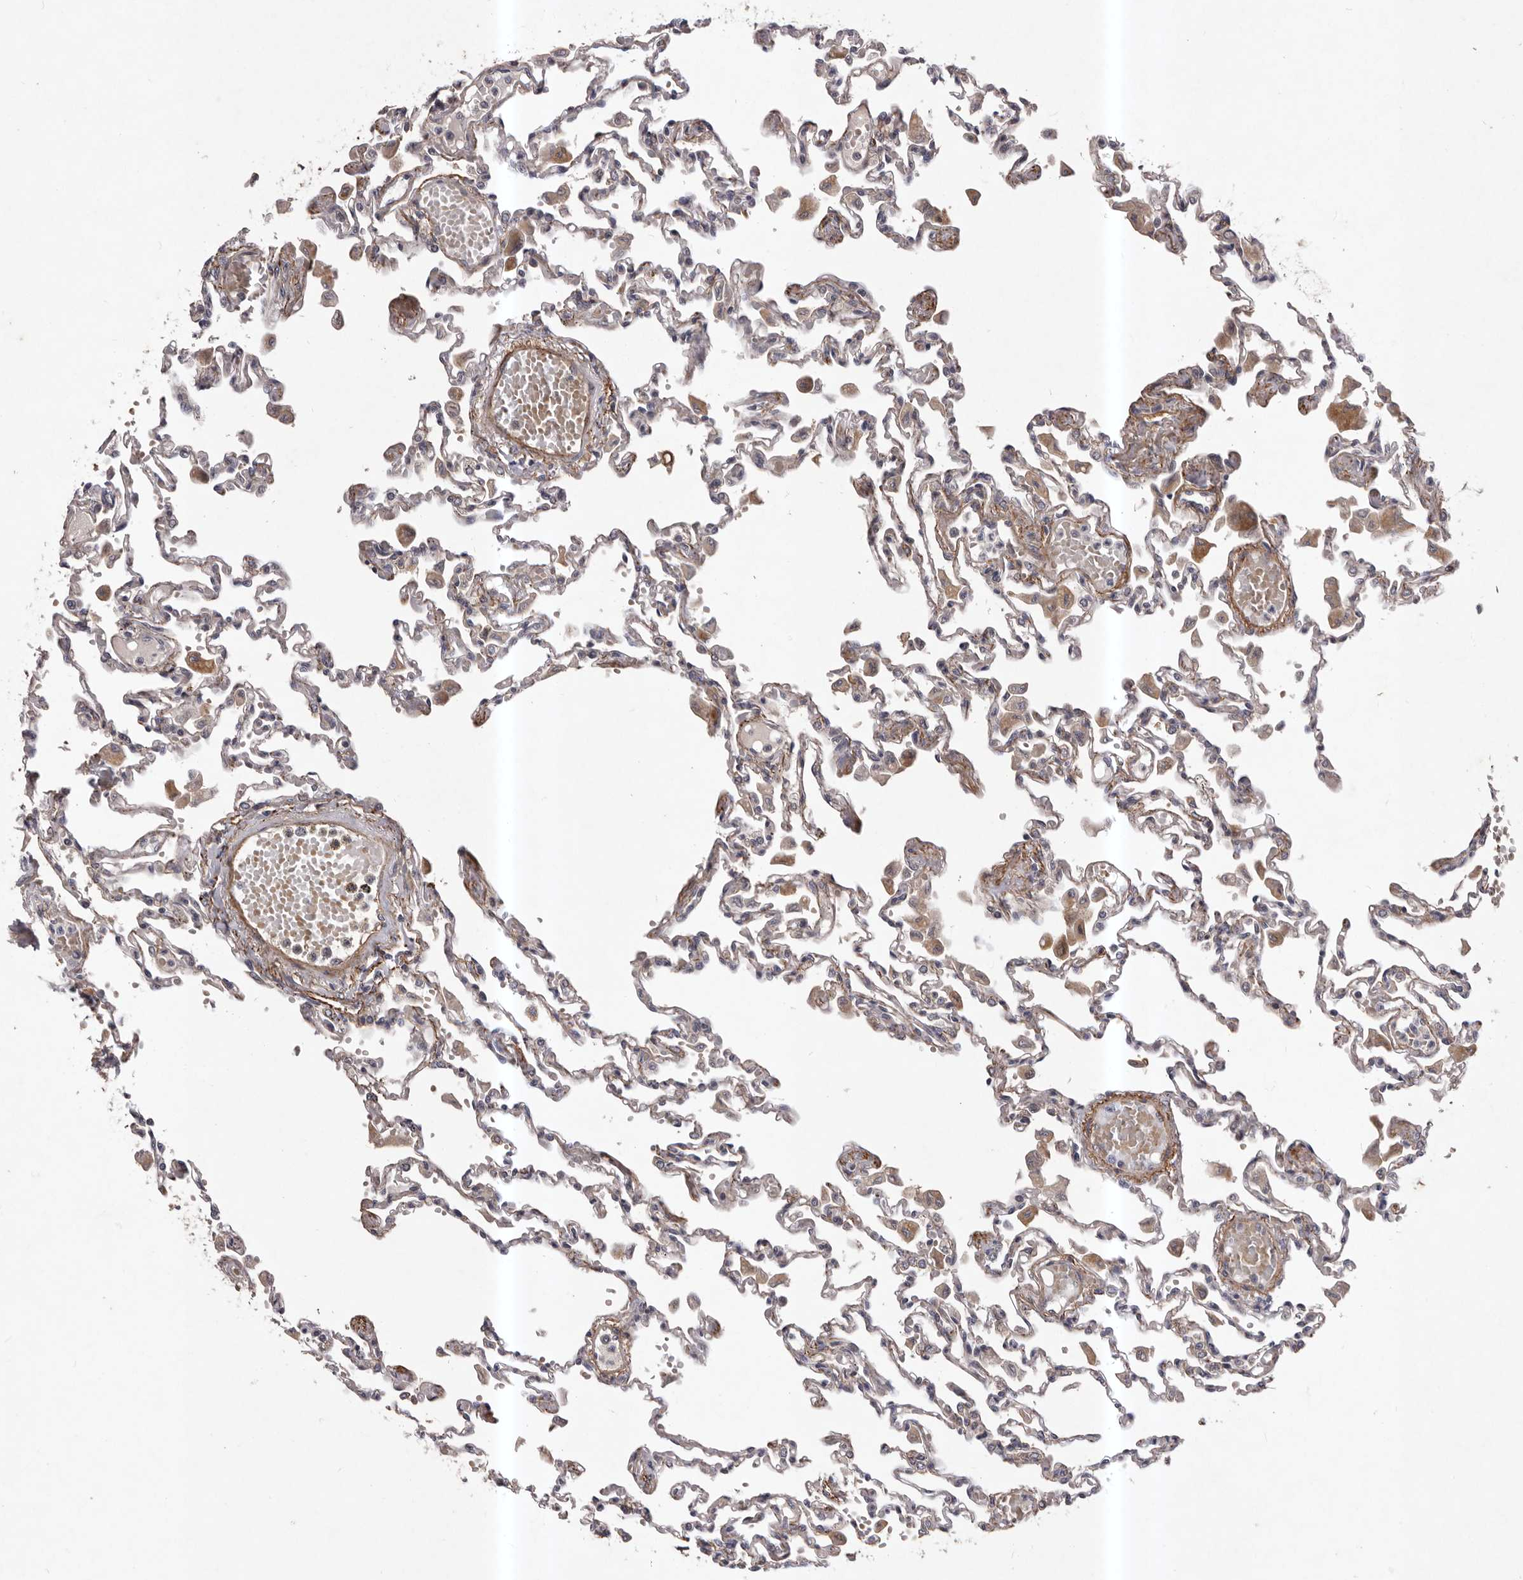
{"staining": {"intensity": "weak", "quantity": "<25%", "location": "cytoplasmic/membranous"}, "tissue": "lung", "cell_type": "Alveolar cells", "image_type": "normal", "snomed": [{"axis": "morphology", "description": "Normal tissue, NOS"}, {"axis": "topography", "description": "Bronchus"}, {"axis": "topography", "description": "Lung"}], "caption": "High magnification brightfield microscopy of normal lung stained with DAB (brown) and counterstained with hematoxylin (blue): alveolar cells show no significant staining. (Brightfield microscopy of DAB immunohistochemistry at high magnification).", "gene": "HBS1L", "patient": {"sex": "female", "age": 49}}